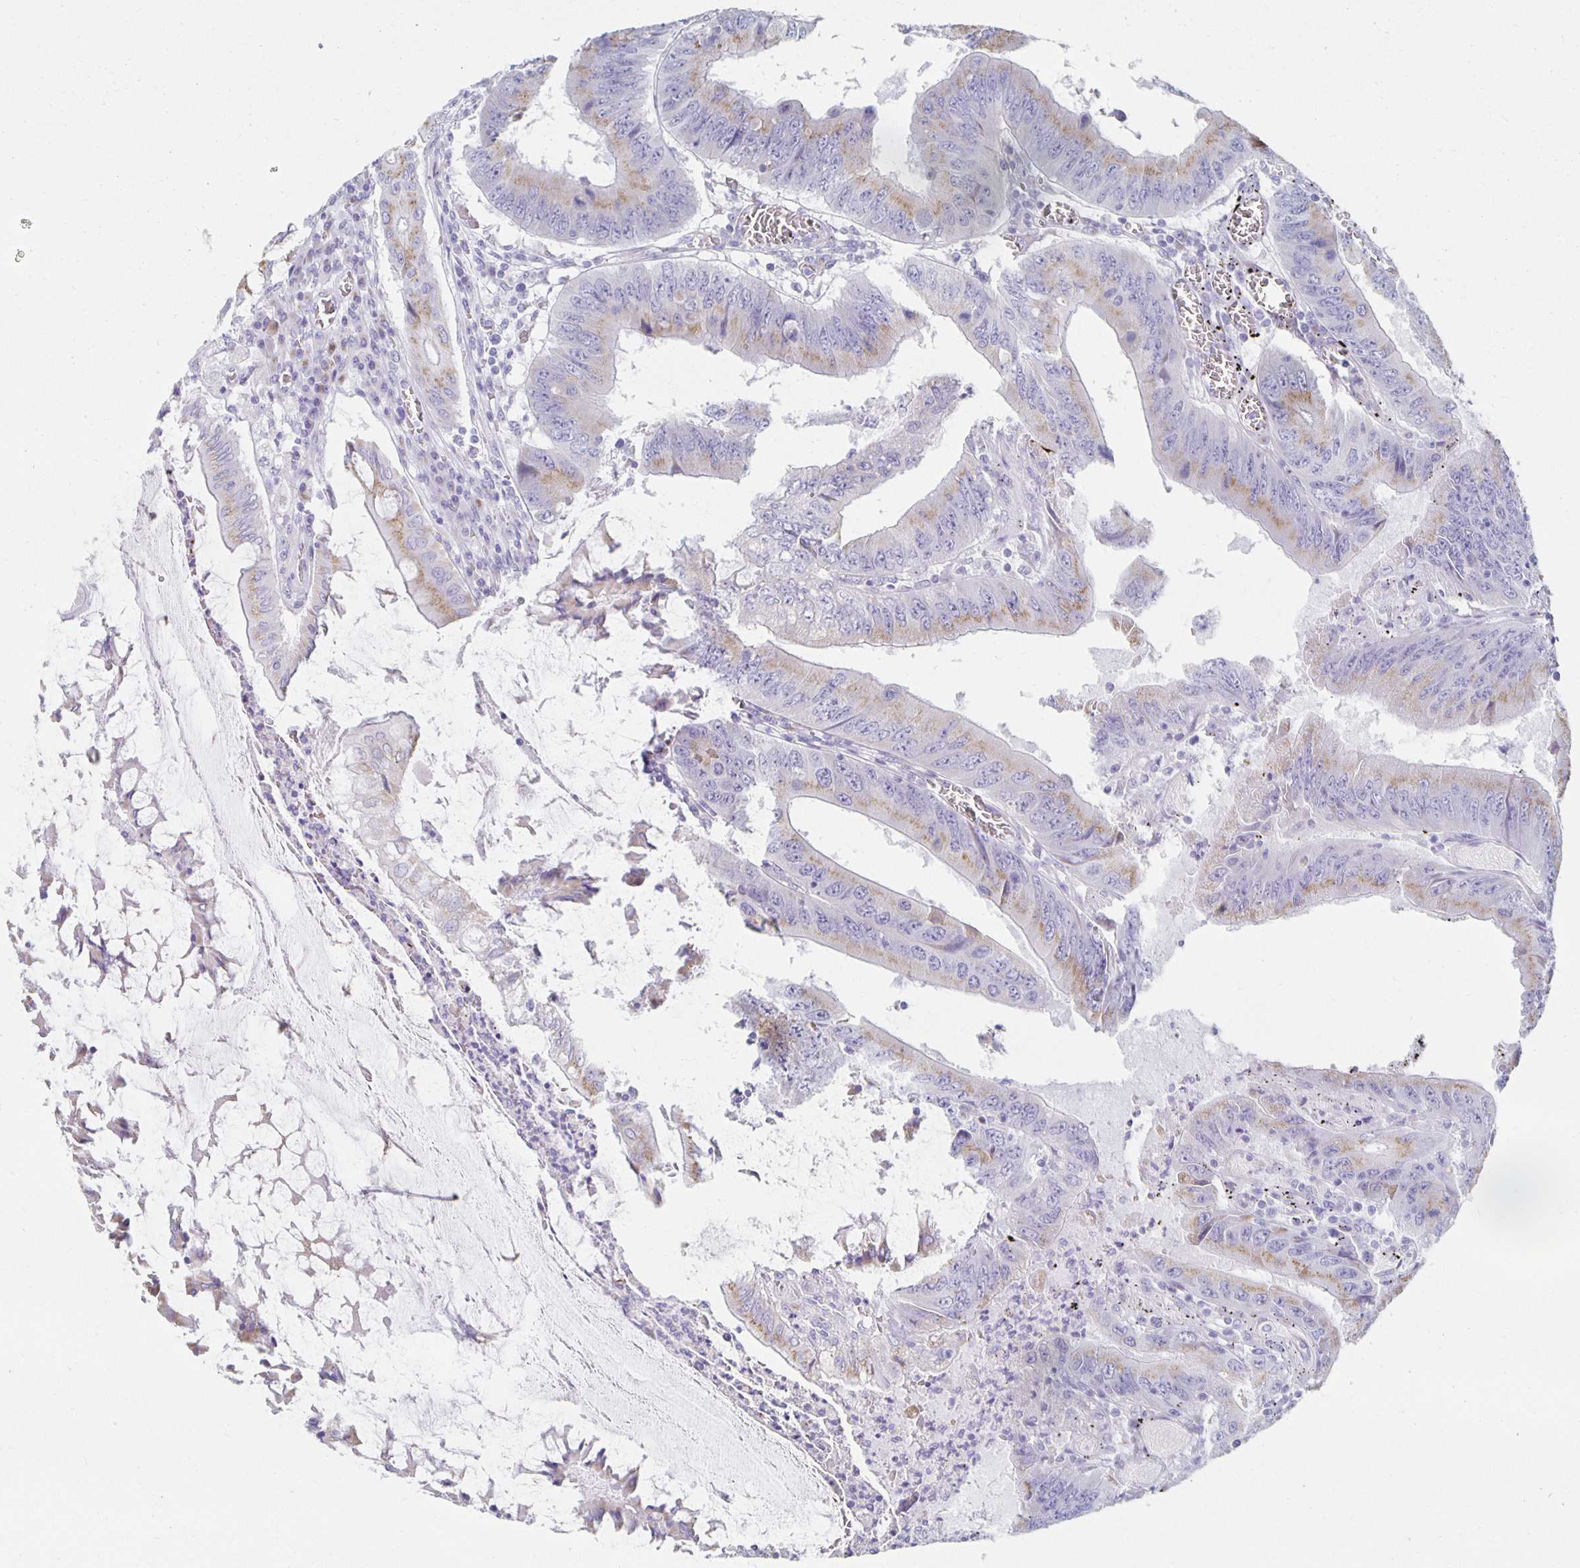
{"staining": {"intensity": "moderate", "quantity": "25%-75%", "location": "cytoplasmic/membranous"}, "tissue": "colorectal cancer", "cell_type": "Tumor cells", "image_type": "cancer", "snomed": [{"axis": "morphology", "description": "Adenocarcinoma, NOS"}, {"axis": "topography", "description": "Colon"}], "caption": "About 25%-75% of tumor cells in human colorectal cancer (adenocarcinoma) demonstrate moderate cytoplasmic/membranous protein positivity as visualized by brown immunohistochemical staining.", "gene": "TEX44", "patient": {"sex": "male", "age": 53}}